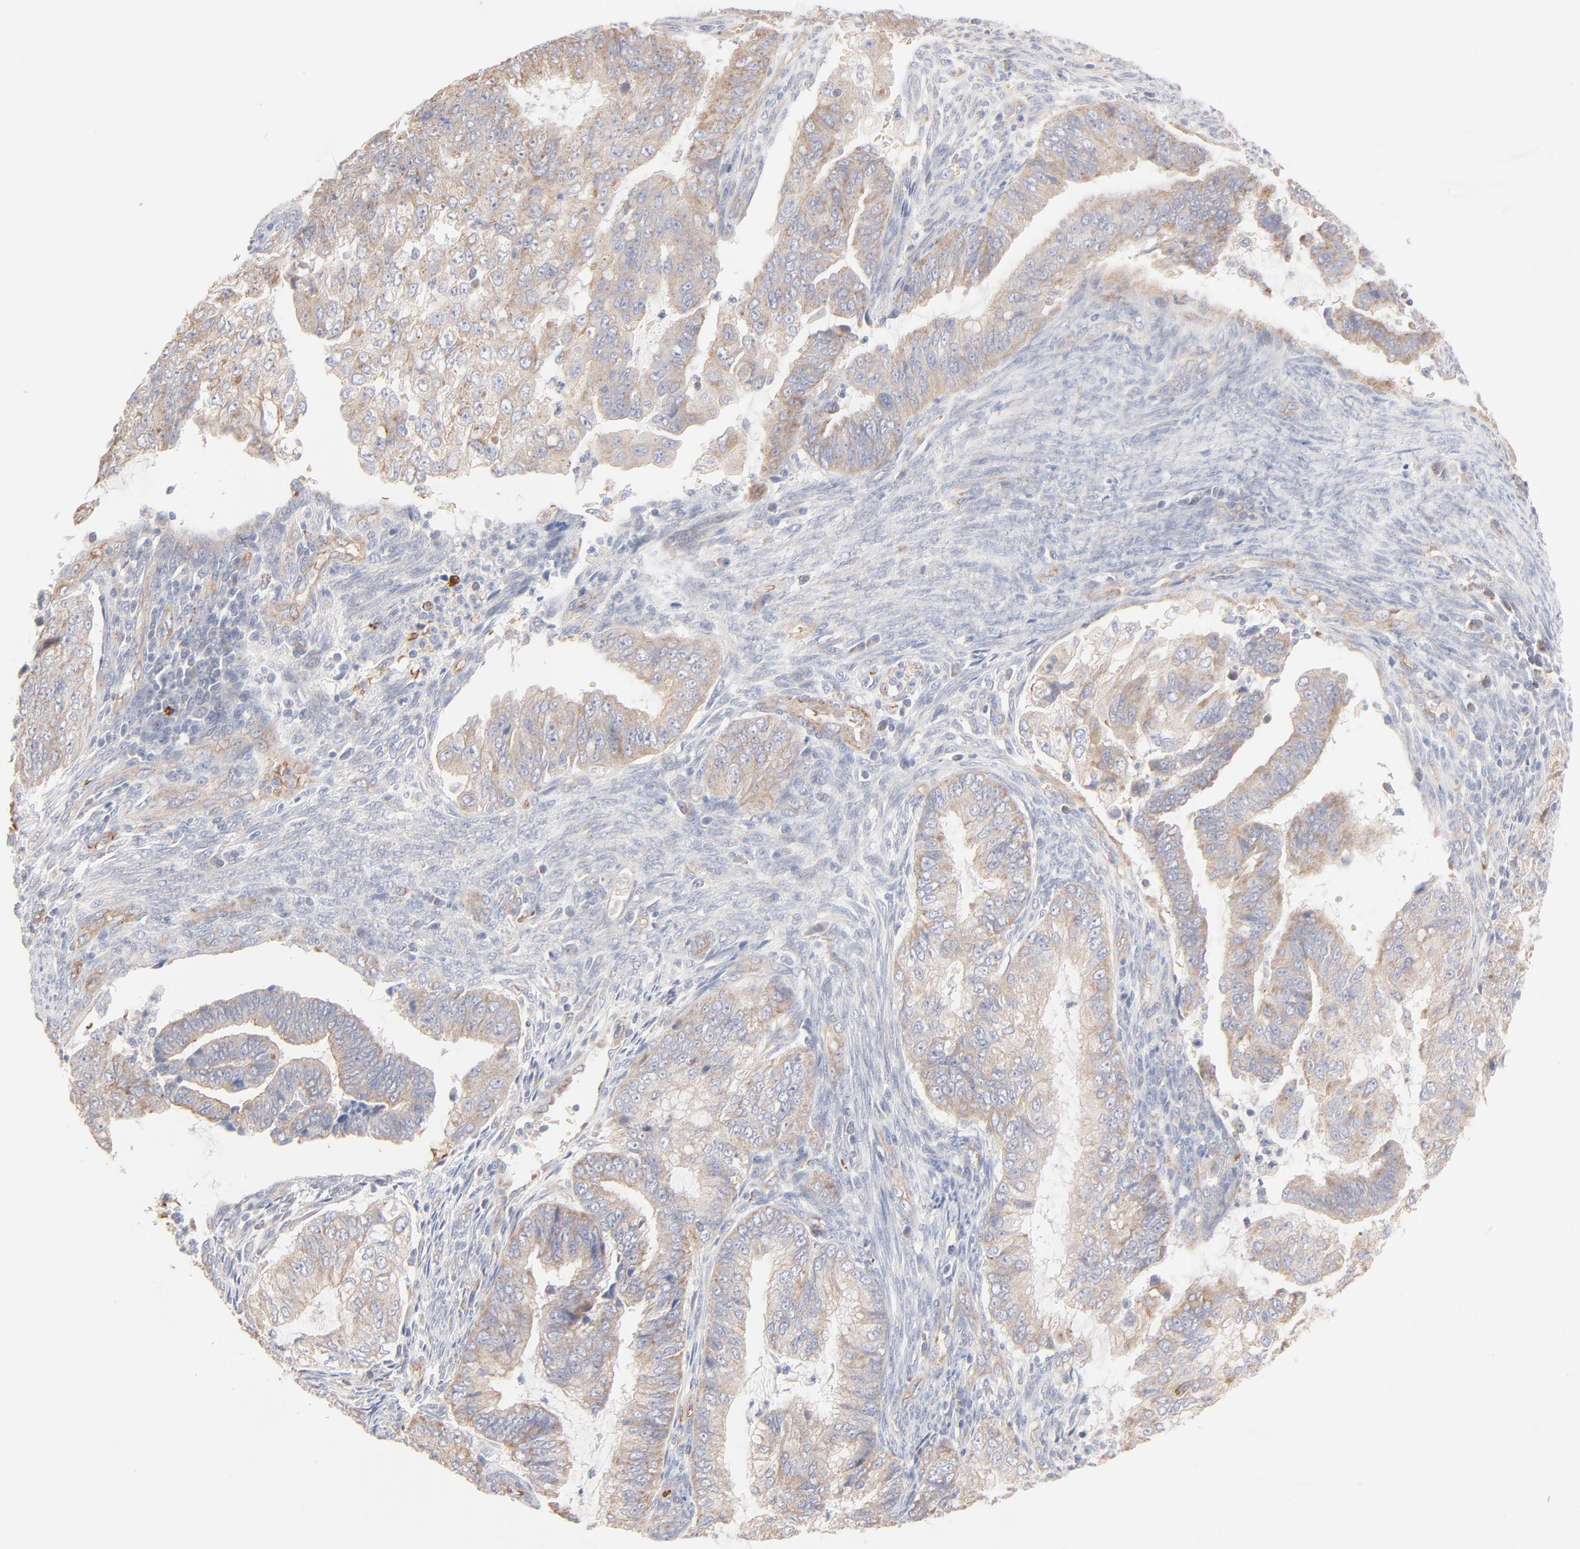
{"staining": {"intensity": "weak", "quantity": ">75%", "location": "cytoplasmic/membranous"}, "tissue": "endometrial cancer", "cell_type": "Tumor cells", "image_type": "cancer", "snomed": [{"axis": "morphology", "description": "Adenocarcinoma, NOS"}, {"axis": "topography", "description": "Endometrium"}], "caption": "Immunohistochemistry of endometrial cancer (adenocarcinoma) demonstrates low levels of weak cytoplasmic/membranous expression in approximately >75% of tumor cells. (DAB IHC with brightfield microscopy, high magnification).", "gene": "SPTB", "patient": {"sex": "female", "age": 75}}